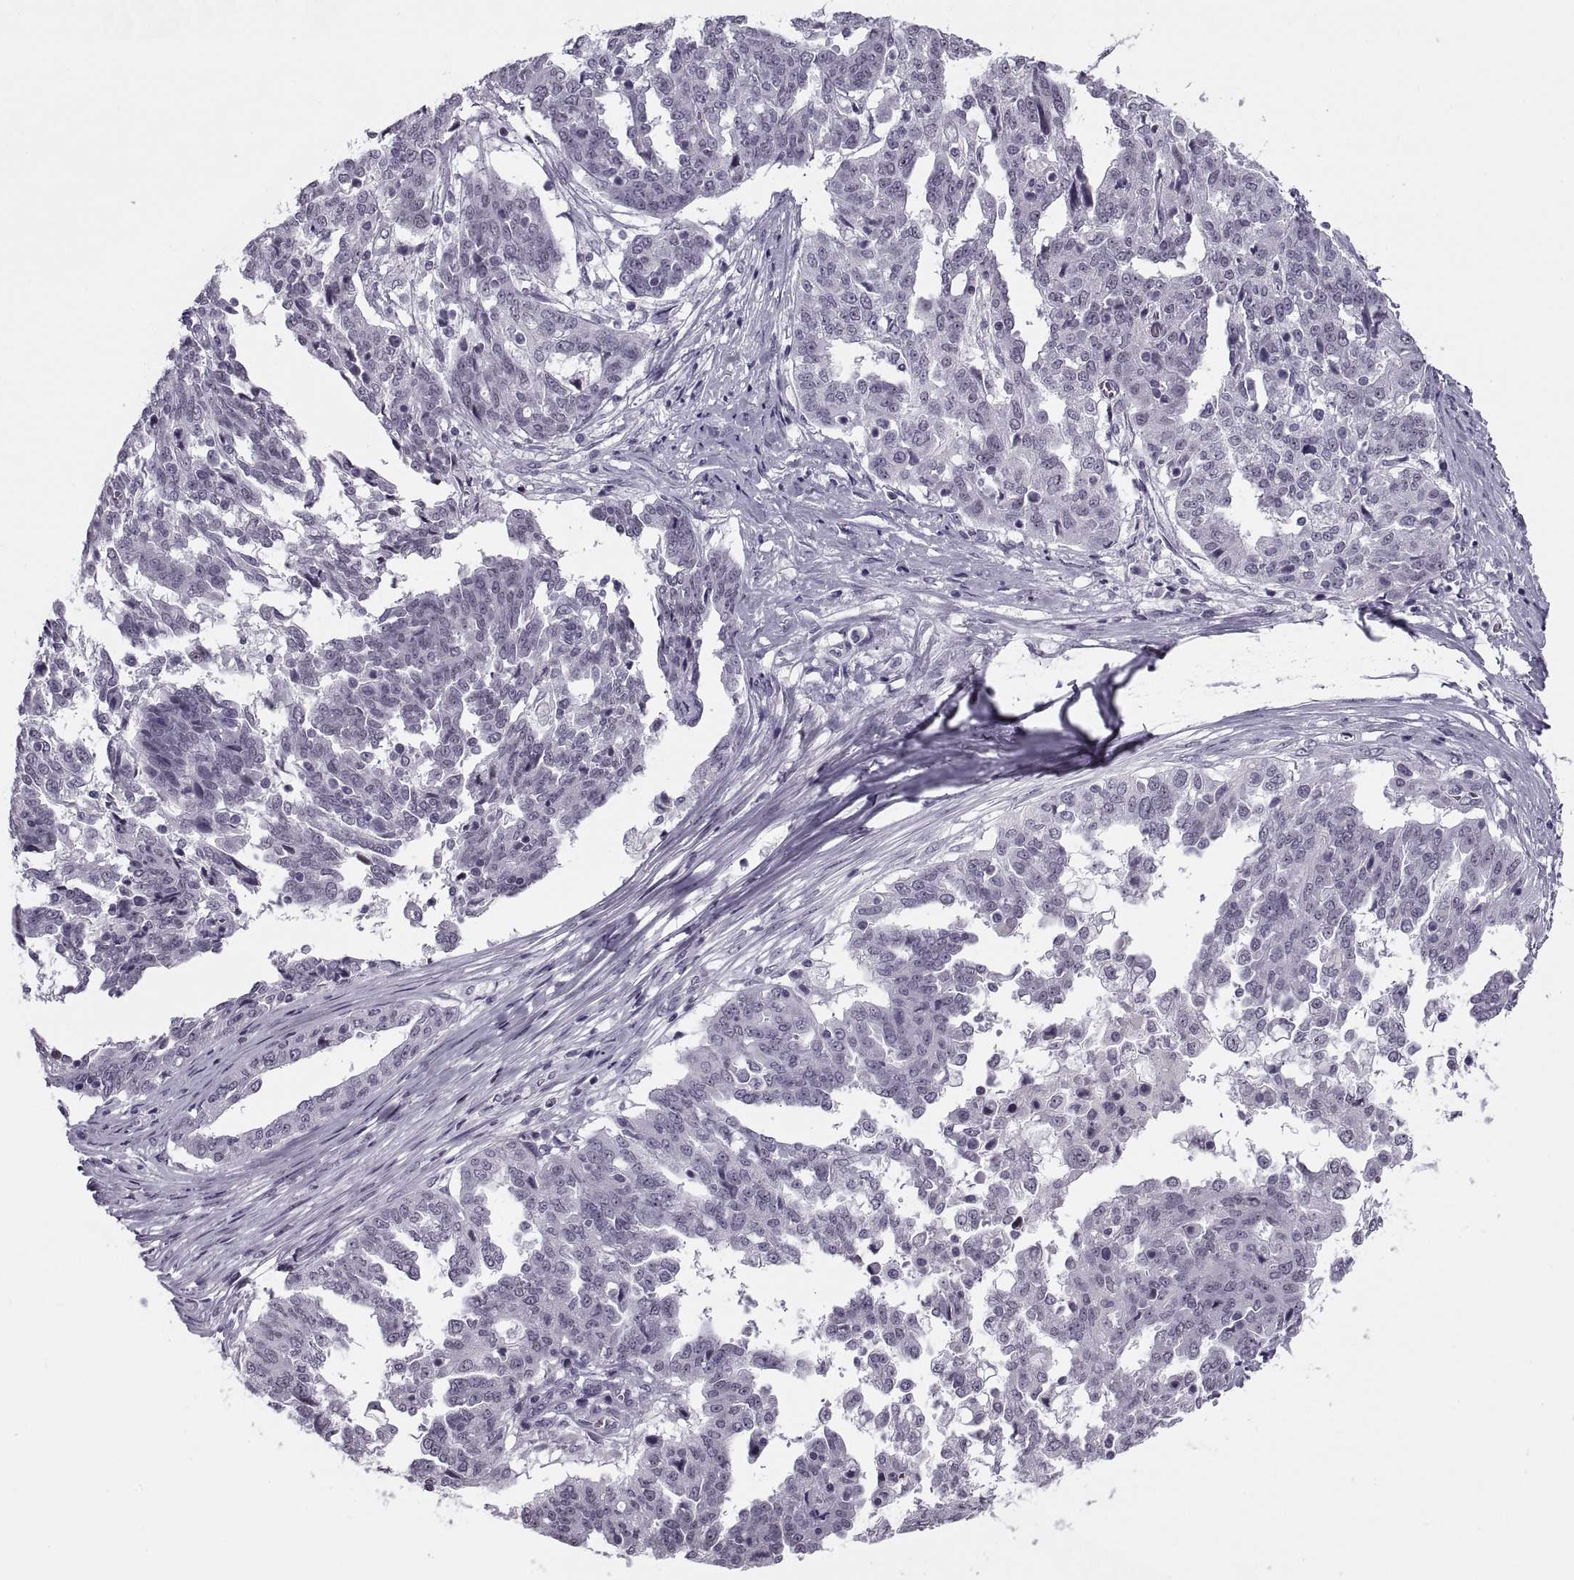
{"staining": {"intensity": "negative", "quantity": "none", "location": "none"}, "tissue": "ovarian cancer", "cell_type": "Tumor cells", "image_type": "cancer", "snomed": [{"axis": "morphology", "description": "Cystadenocarcinoma, serous, NOS"}, {"axis": "topography", "description": "Ovary"}], "caption": "IHC micrograph of neoplastic tissue: ovarian cancer (serous cystadenocarcinoma) stained with DAB (3,3'-diaminobenzidine) exhibits no significant protein staining in tumor cells. (DAB (3,3'-diaminobenzidine) immunohistochemistry (IHC) with hematoxylin counter stain).", "gene": "TBC1D3G", "patient": {"sex": "female", "age": 67}}